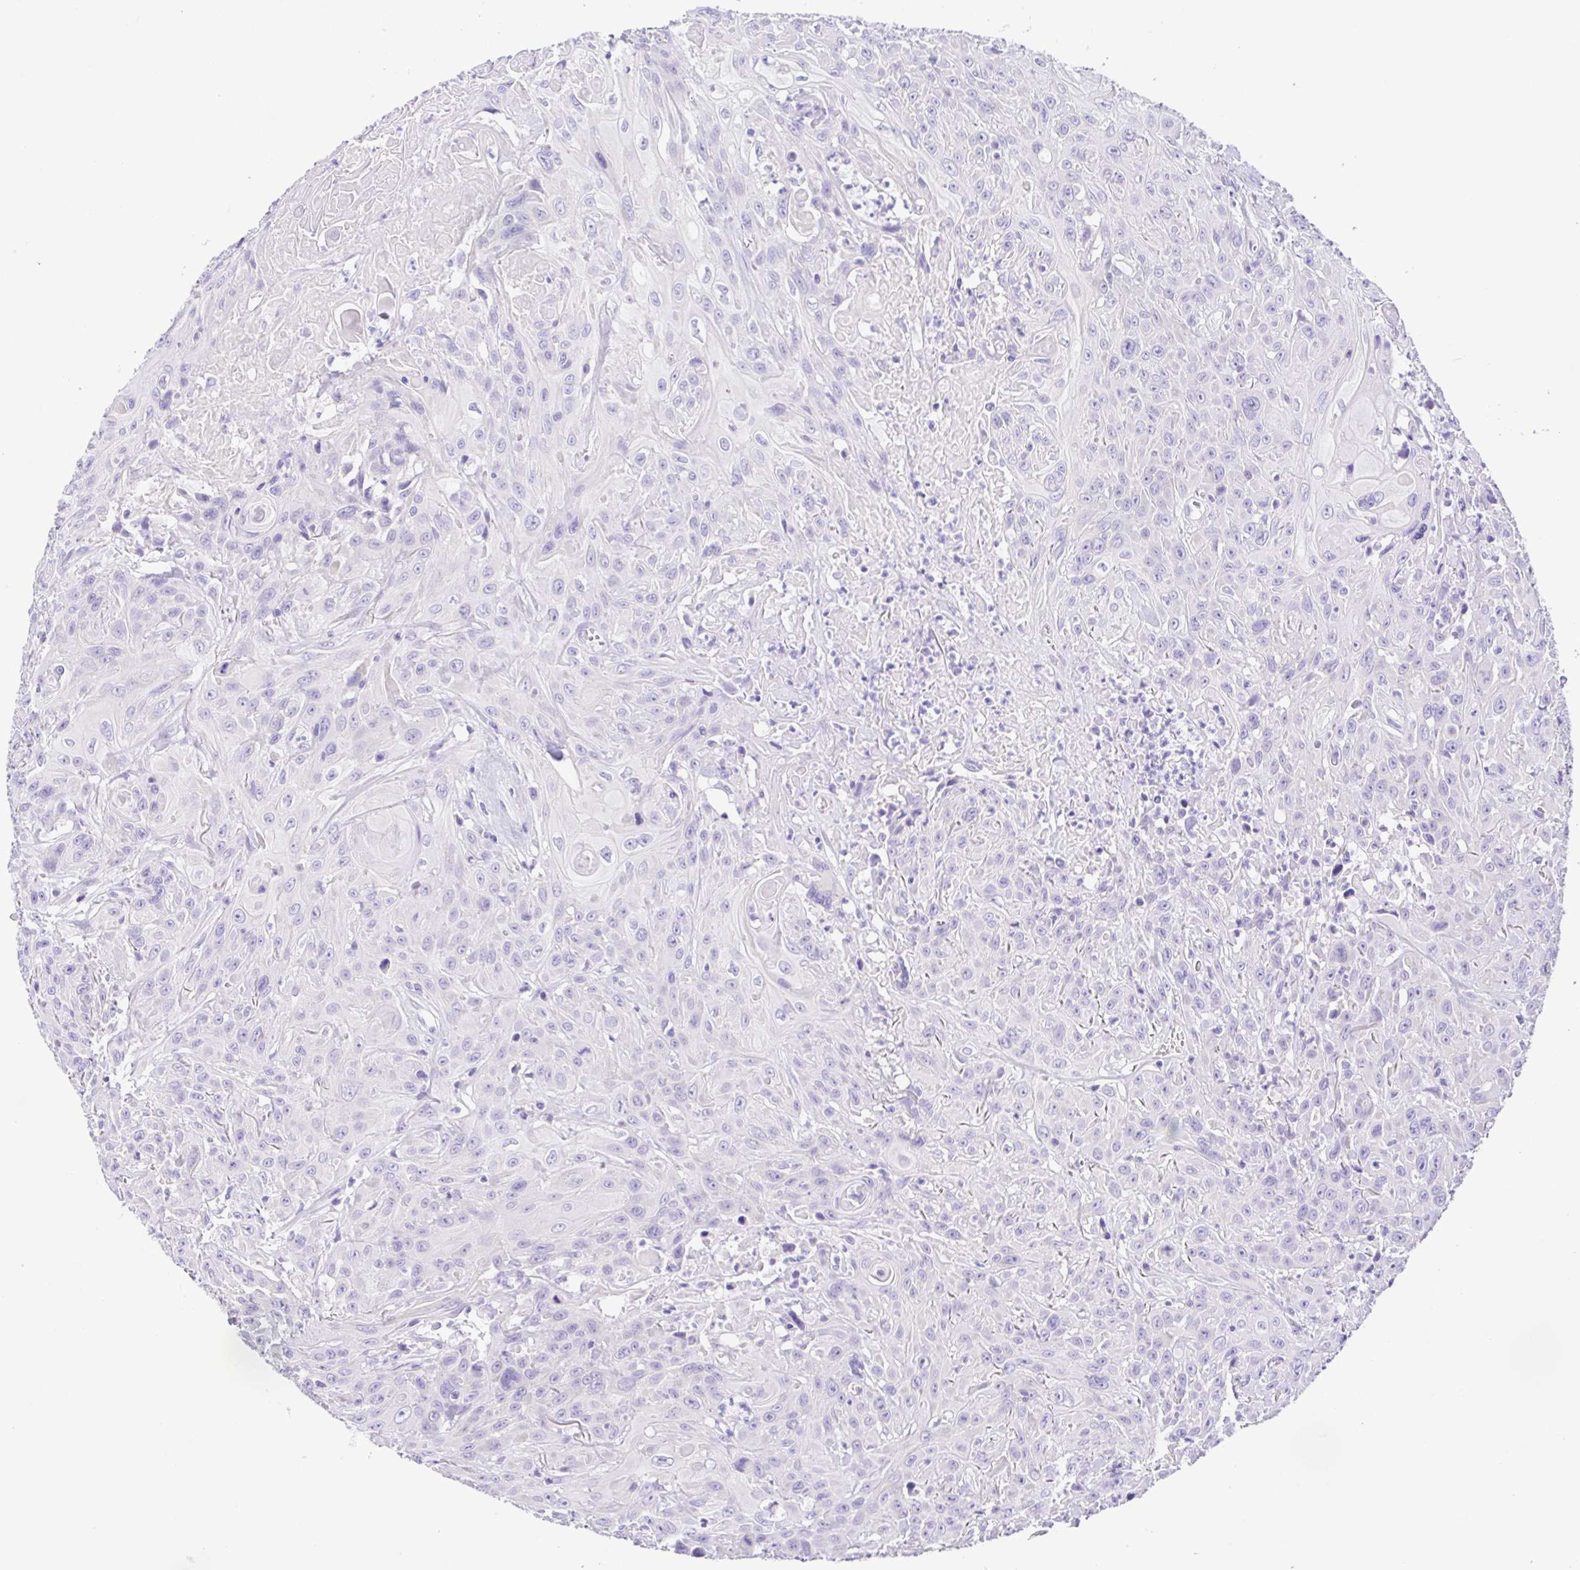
{"staining": {"intensity": "negative", "quantity": "none", "location": "none"}, "tissue": "head and neck cancer", "cell_type": "Tumor cells", "image_type": "cancer", "snomed": [{"axis": "morphology", "description": "Squamous cell carcinoma, NOS"}, {"axis": "topography", "description": "Skin"}, {"axis": "topography", "description": "Head-Neck"}], "caption": "Human squamous cell carcinoma (head and neck) stained for a protein using immunohistochemistry (IHC) demonstrates no positivity in tumor cells.", "gene": "CD72", "patient": {"sex": "male", "age": 80}}